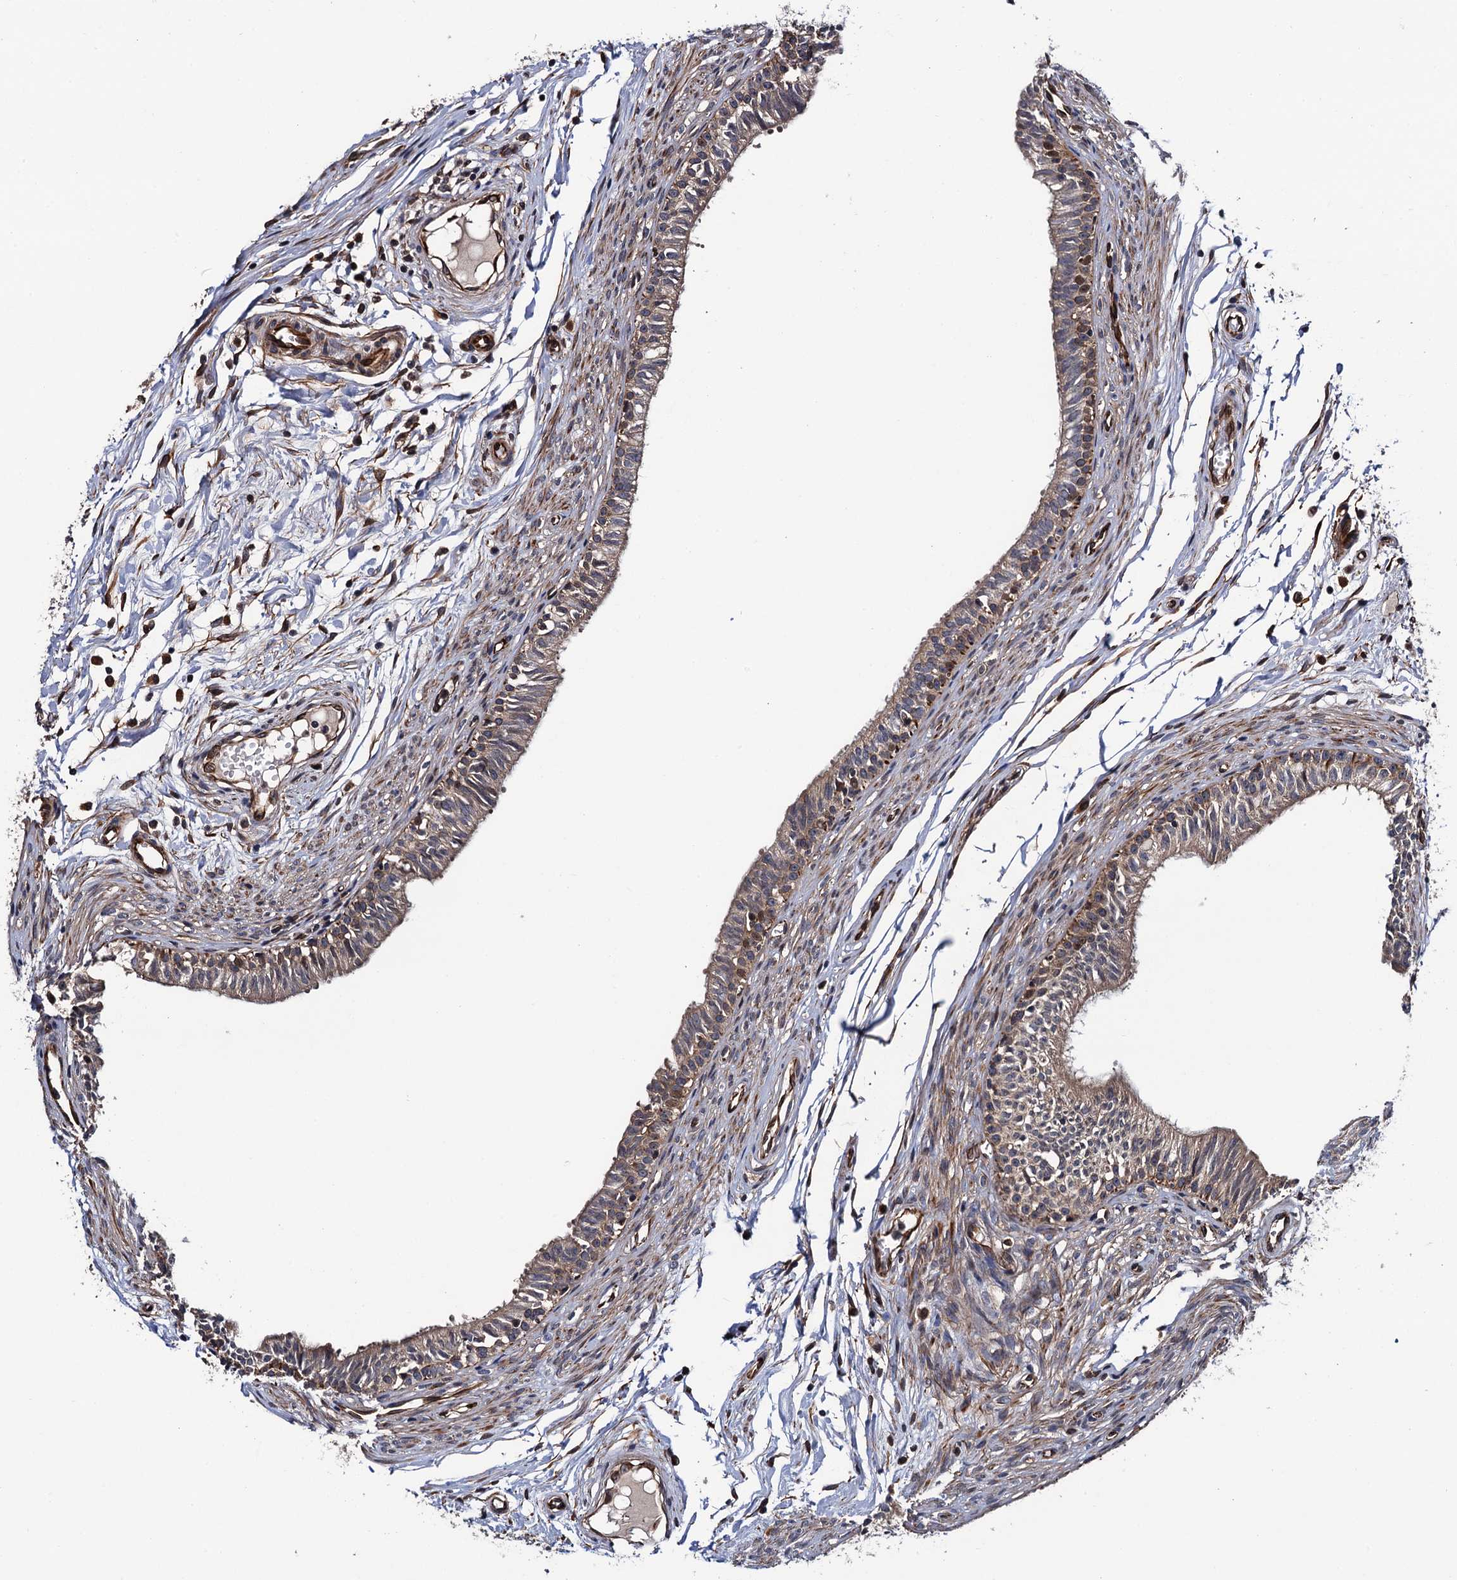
{"staining": {"intensity": "weak", "quantity": ">75%", "location": "cytoplasmic/membranous"}, "tissue": "epididymis", "cell_type": "Glandular cells", "image_type": "normal", "snomed": [{"axis": "morphology", "description": "Normal tissue, NOS"}, {"axis": "topography", "description": "Epididymis, spermatic cord, NOS"}], "caption": "This photomicrograph demonstrates IHC staining of unremarkable epididymis, with low weak cytoplasmic/membranous staining in about >75% of glandular cells.", "gene": "FSIP1", "patient": {"sex": "male", "age": 22}}